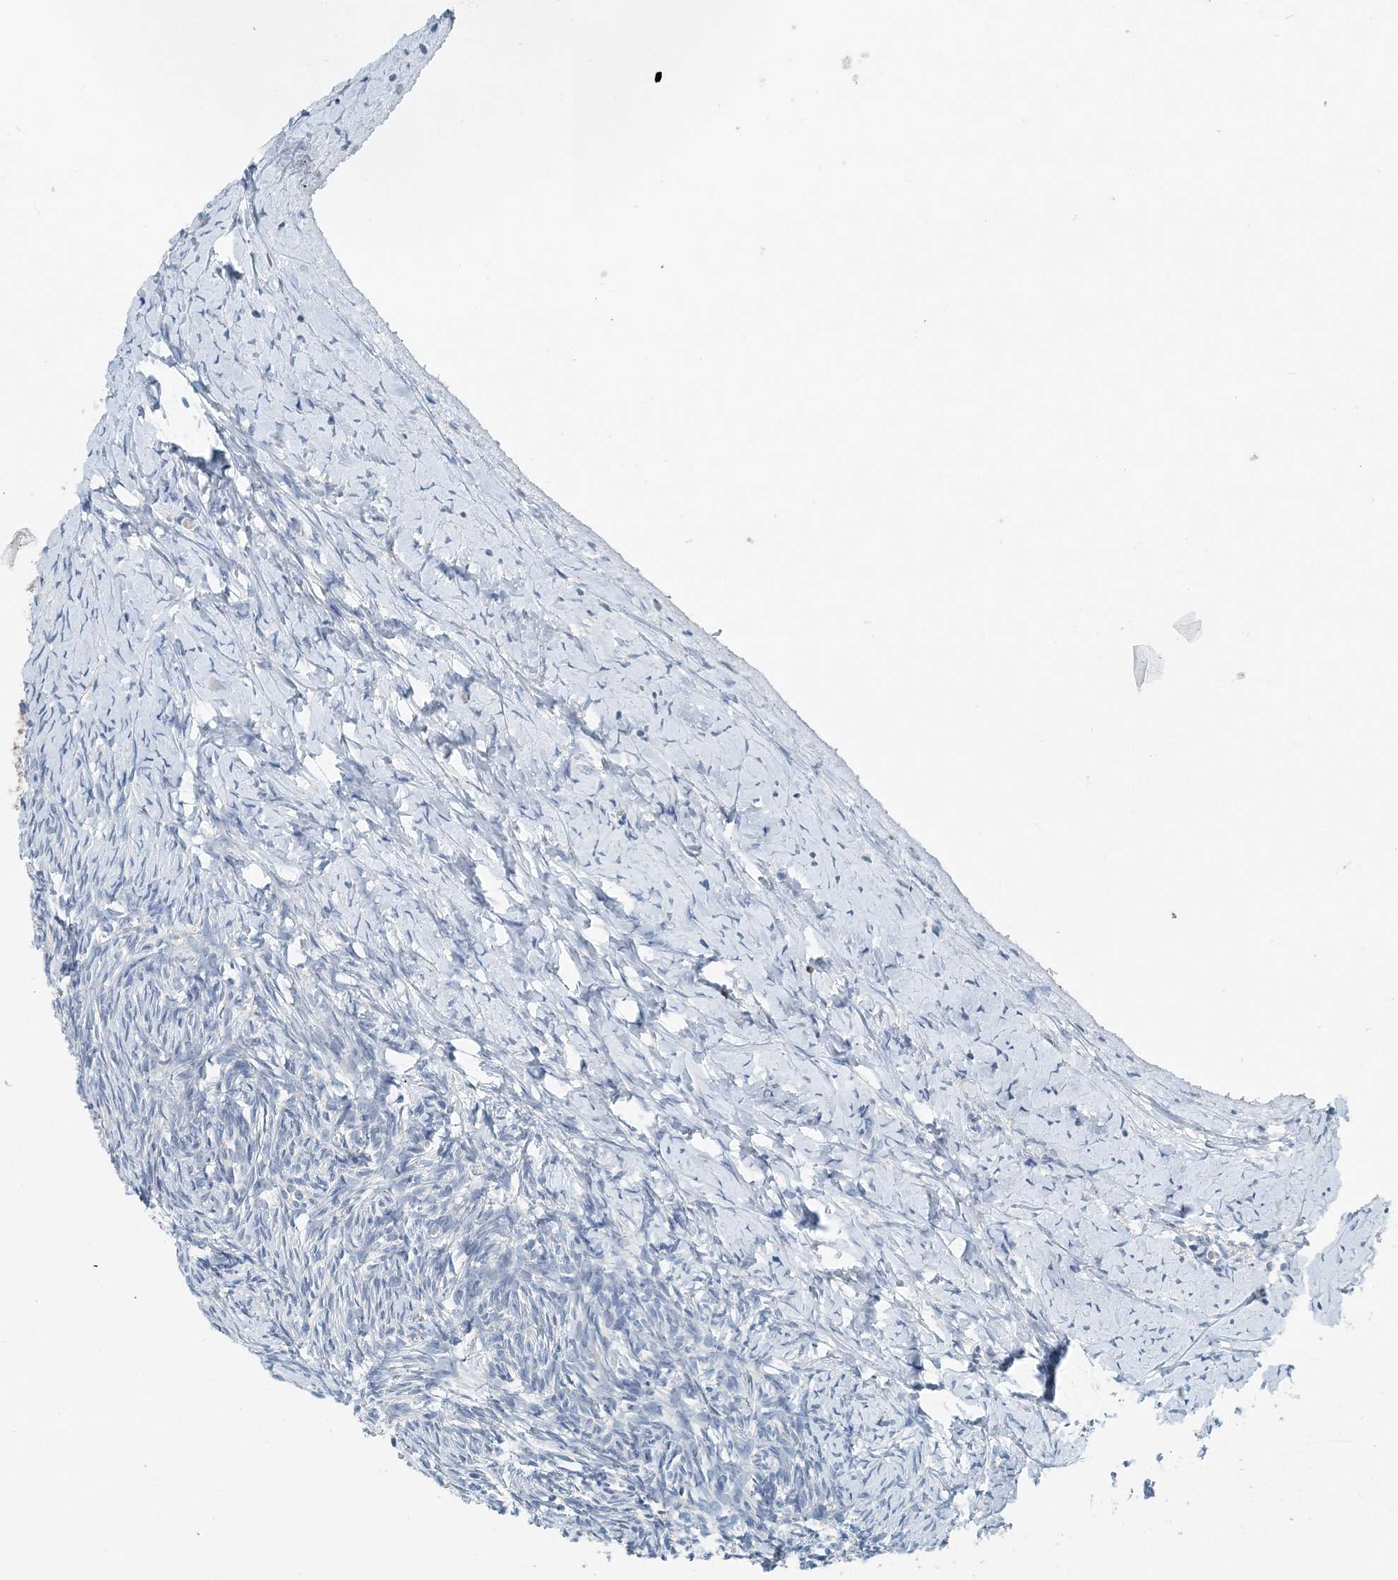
{"staining": {"intensity": "negative", "quantity": "none", "location": "none"}, "tissue": "ovary", "cell_type": "Ovarian stroma cells", "image_type": "normal", "snomed": [{"axis": "morphology", "description": "Normal tissue, NOS"}, {"axis": "morphology", "description": "Developmental malformation"}, {"axis": "topography", "description": "Ovary"}], "caption": "Immunohistochemical staining of unremarkable human ovary shows no significant staining in ovarian stroma cells.", "gene": "EEF1A2", "patient": {"sex": "female", "age": 39}}